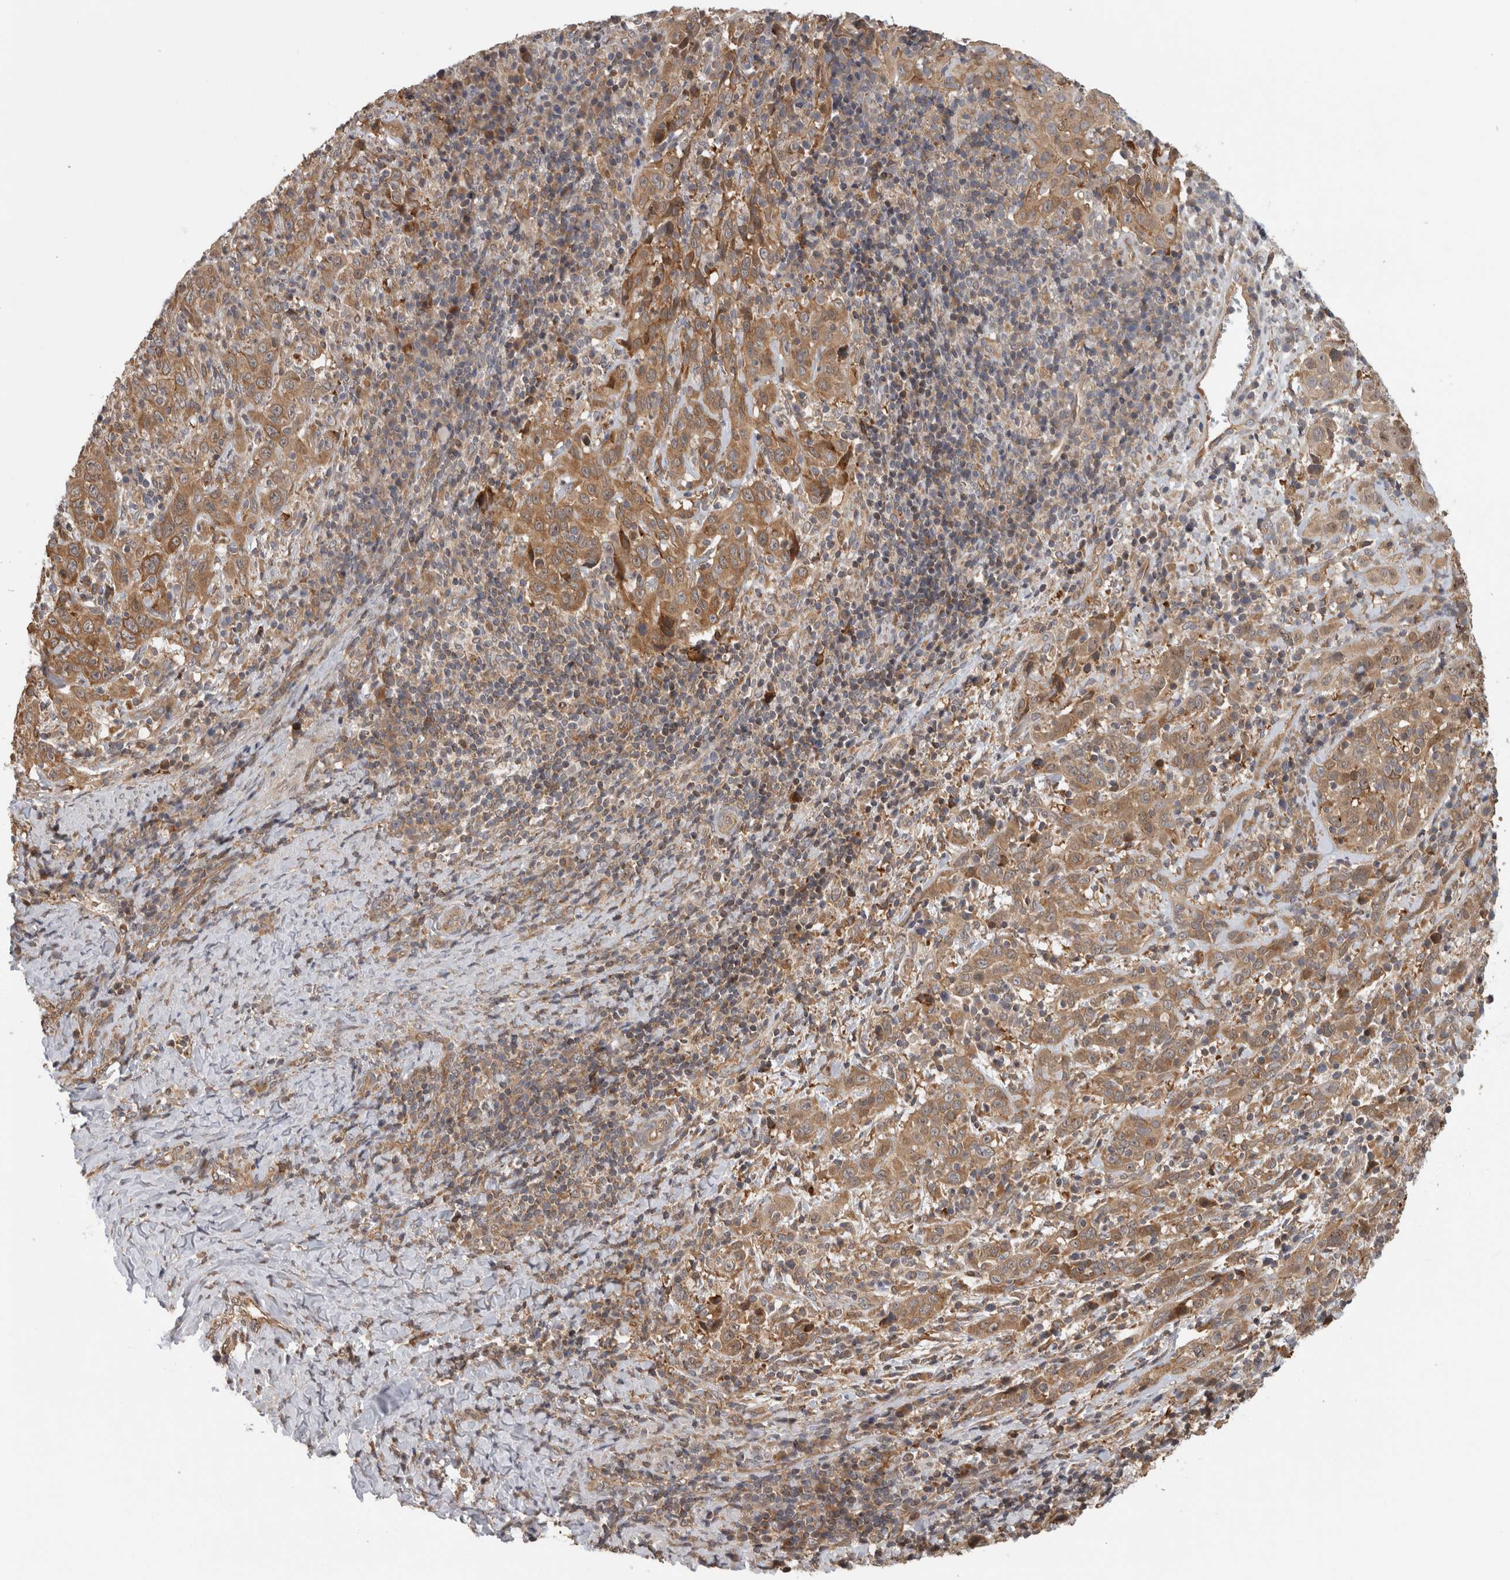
{"staining": {"intensity": "moderate", "quantity": ">75%", "location": "cytoplasmic/membranous"}, "tissue": "cervical cancer", "cell_type": "Tumor cells", "image_type": "cancer", "snomed": [{"axis": "morphology", "description": "Squamous cell carcinoma, NOS"}, {"axis": "topography", "description": "Cervix"}], "caption": "IHC photomicrograph of neoplastic tissue: squamous cell carcinoma (cervical) stained using immunohistochemistry demonstrates medium levels of moderate protein expression localized specifically in the cytoplasmic/membranous of tumor cells, appearing as a cytoplasmic/membranous brown color.", "gene": "PARP6", "patient": {"sex": "female", "age": 46}}